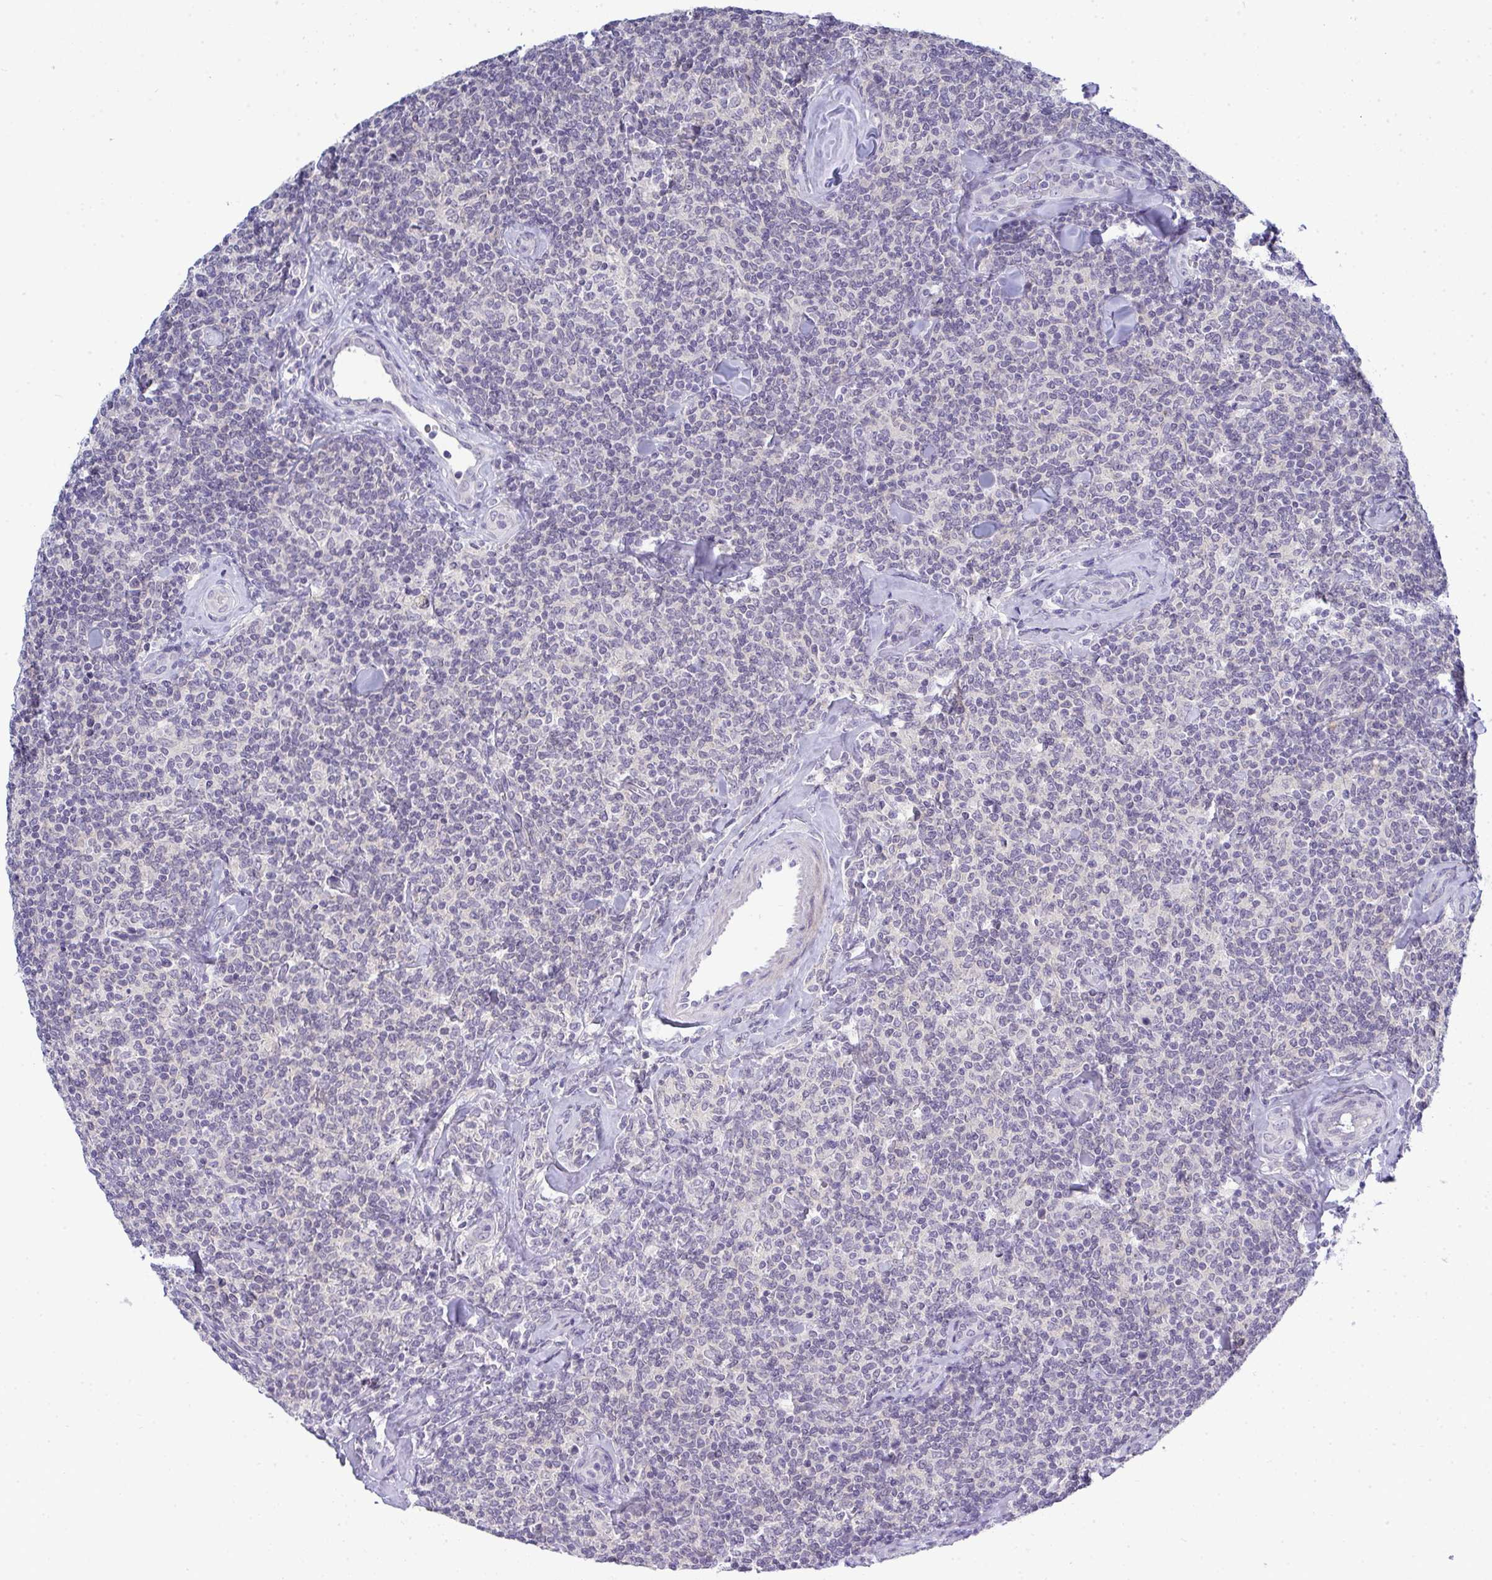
{"staining": {"intensity": "negative", "quantity": "none", "location": "none"}, "tissue": "lymphoma", "cell_type": "Tumor cells", "image_type": "cancer", "snomed": [{"axis": "morphology", "description": "Malignant lymphoma, non-Hodgkin's type, Low grade"}, {"axis": "topography", "description": "Lymph node"}], "caption": "Immunohistochemistry (IHC) of human lymphoma shows no staining in tumor cells.", "gene": "TMEM82", "patient": {"sex": "female", "age": 56}}